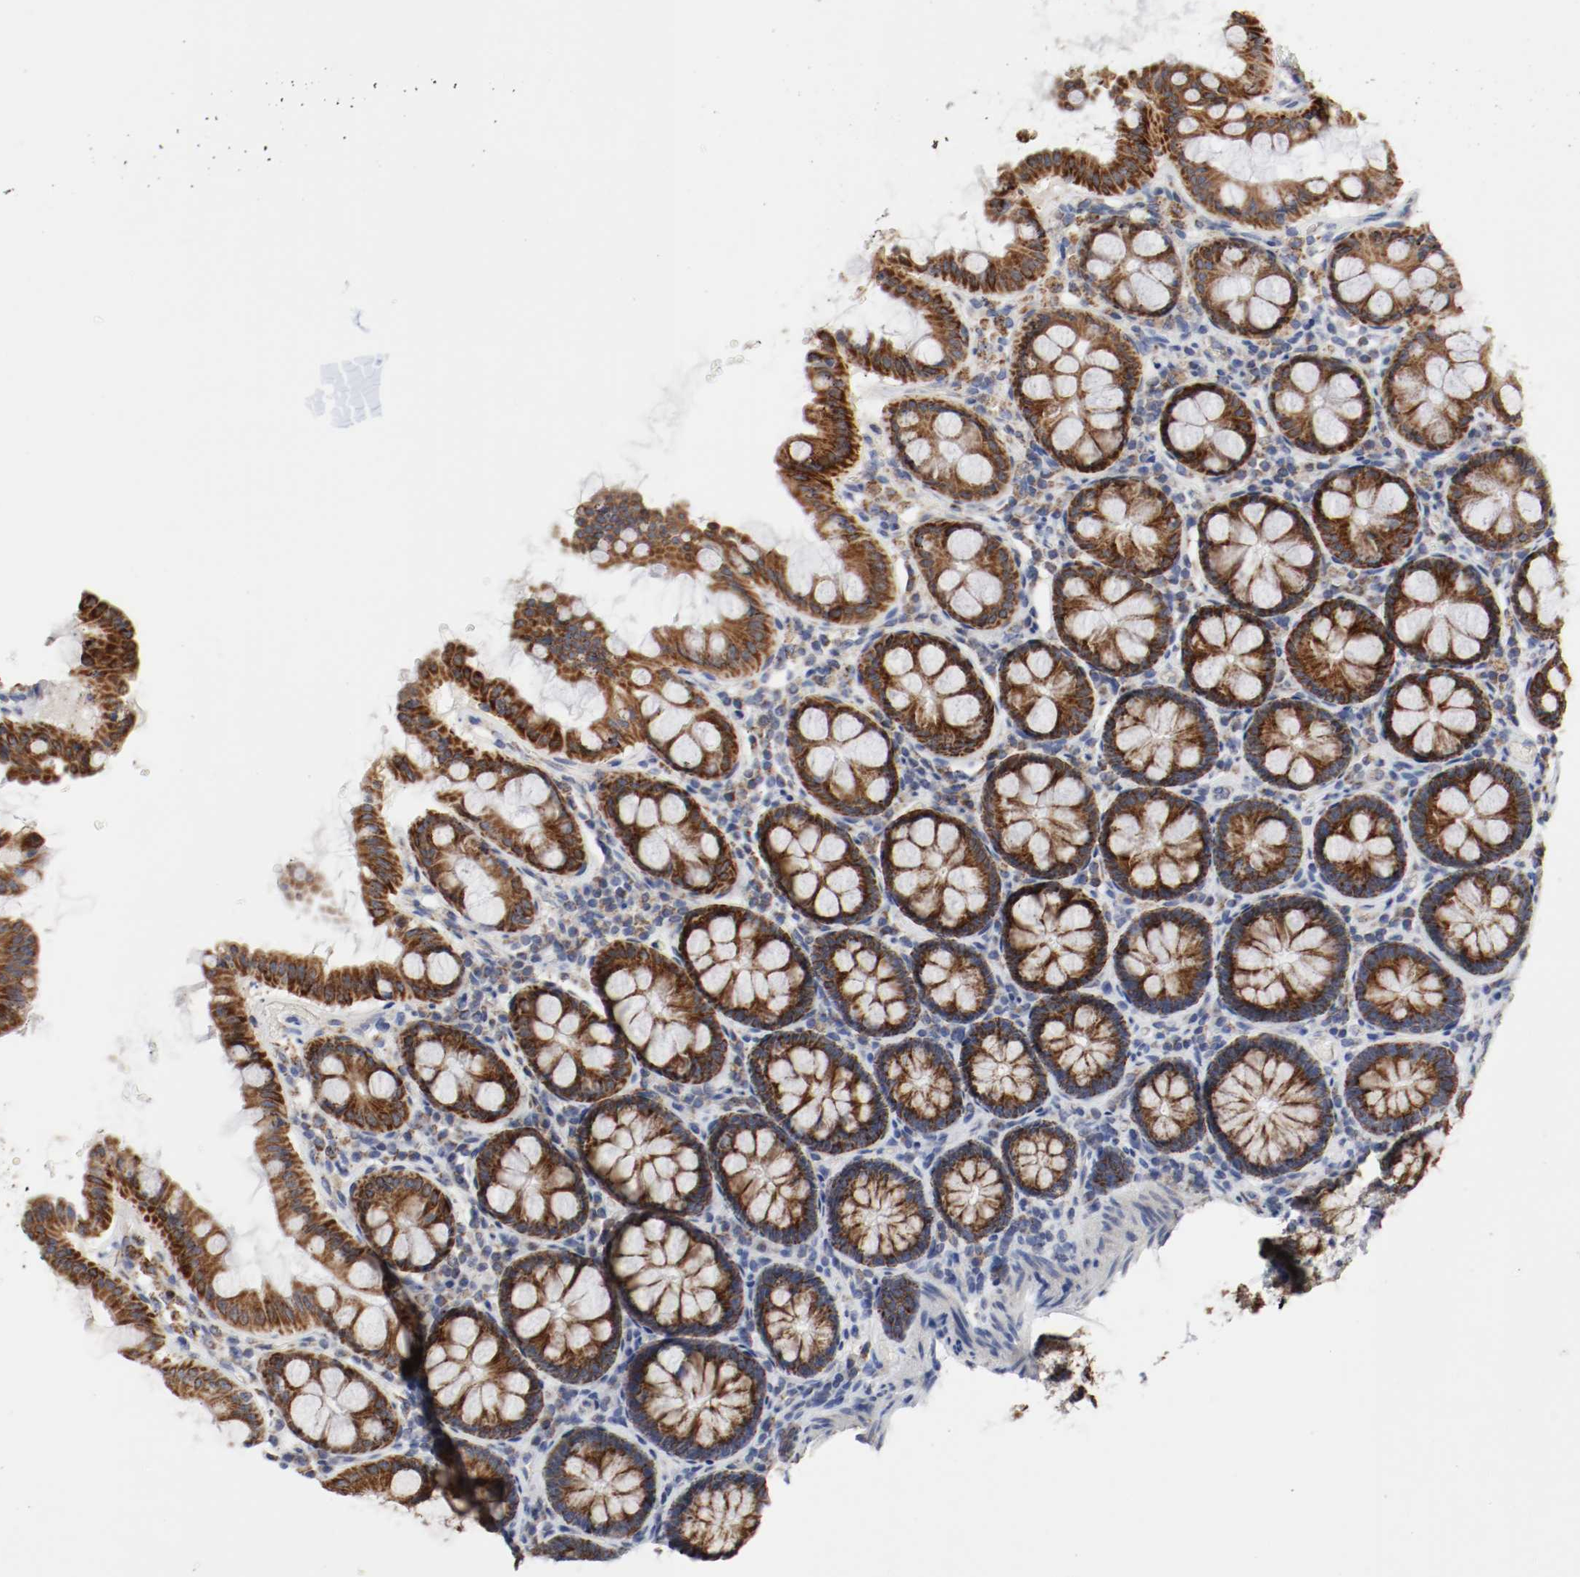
{"staining": {"intensity": "weak", "quantity": ">75%", "location": "cytoplasmic/membranous"}, "tissue": "colon", "cell_type": "Endothelial cells", "image_type": "normal", "snomed": [{"axis": "morphology", "description": "Normal tissue, NOS"}, {"axis": "topography", "description": "Colon"}], "caption": "Unremarkable colon exhibits weak cytoplasmic/membranous expression in about >75% of endothelial cells, visualized by immunohistochemistry.", "gene": "AFG3L2", "patient": {"sex": "female", "age": 61}}